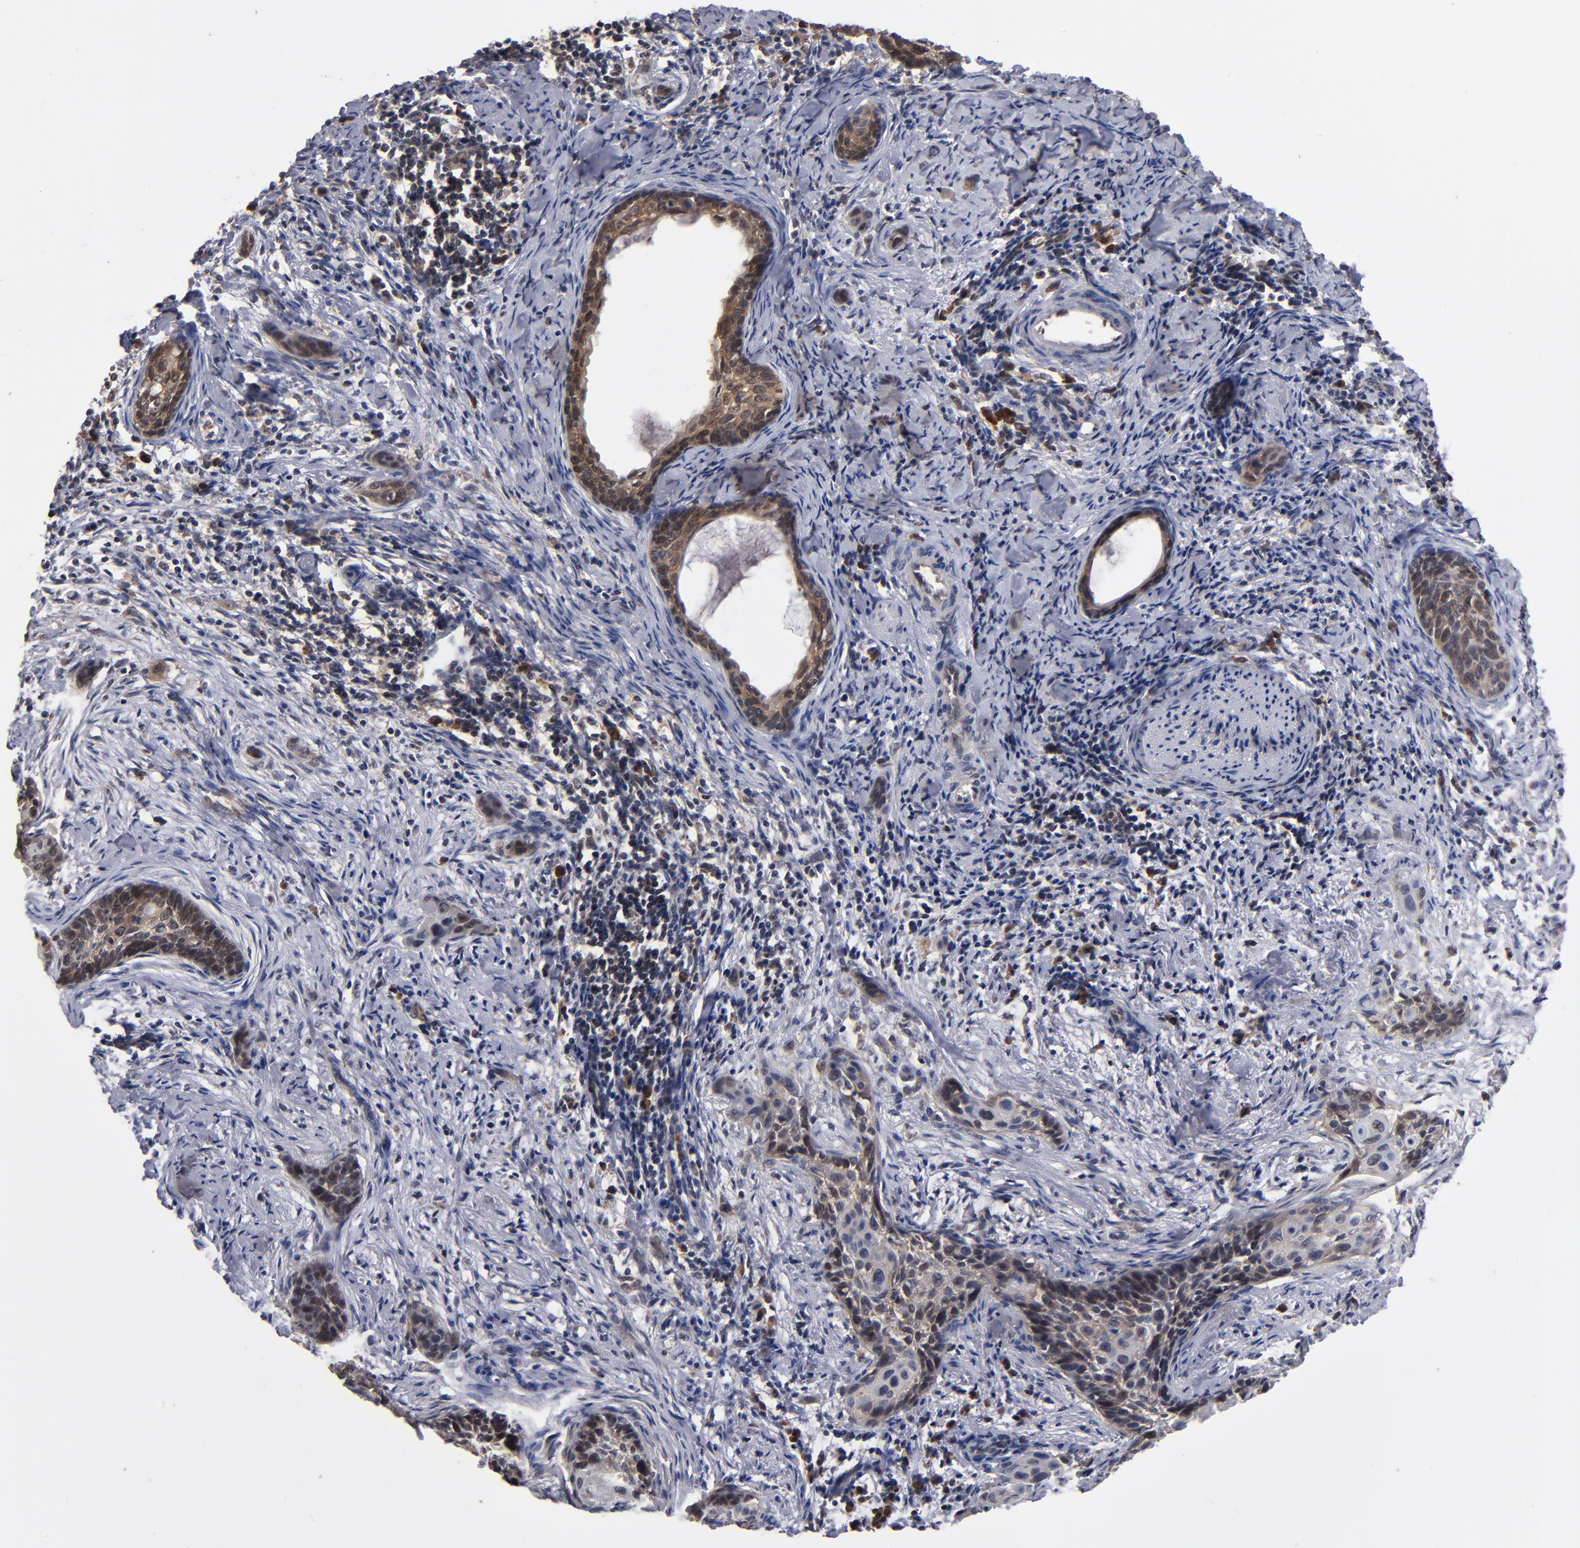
{"staining": {"intensity": "strong", "quantity": ">75%", "location": "cytoplasmic/membranous"}, "tissue": "cervical cancer", "cell_type": "Tumor cells", "image_type": "cancer", "snomed": [{"axis": "morphology", "description": "Squamous cell carcinoma, NOS"}, {"axis": "topography", "description": "Cervix"}], "caption": "Cervical cancer stained for a protein demonstrates strong cytoplasmic/membranous positivity in tumor cells.", "gene": "ALG13", "patient": {"sex": "female", "age": 33}}